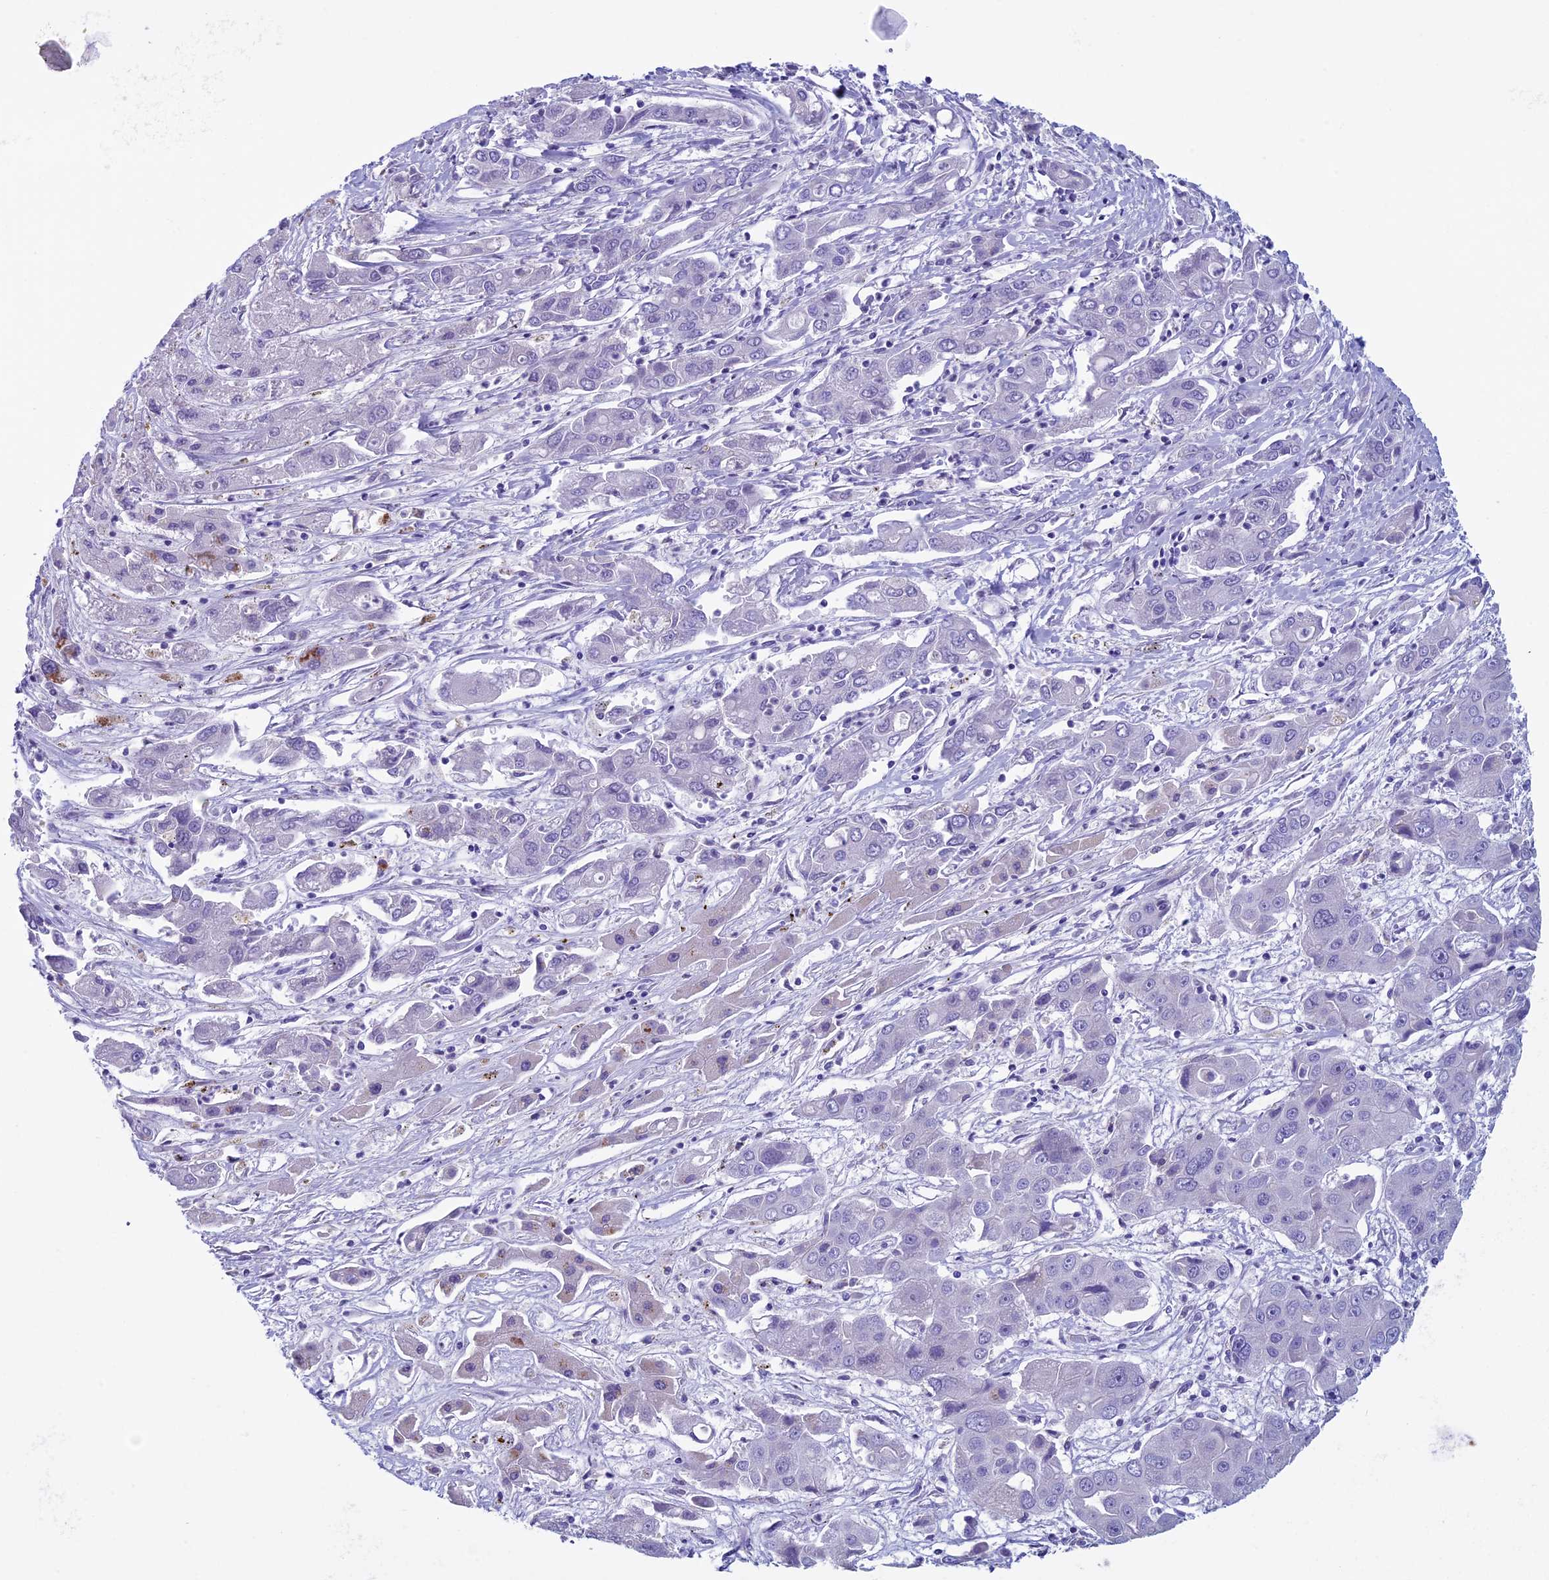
{"staining": {"intensity": "negative", "quantity": "none", "location": "none"}, "tissue": "liver cancer", "cell_type": "Tumor cells", "image_type": "cancer", "snomed": [{"axis": "morphology", "description": "Cholangiocarcinoma"}, {"axis": "topography", "description": "Liver"}], "caption": "DAB (3,3'-diaminobenzidine) immunohistochemical staining of liver cancer reveals no significant positivity in tumor cells.", "gene": "ZNF563", "patient": {"sex": "male", "age": 67}}